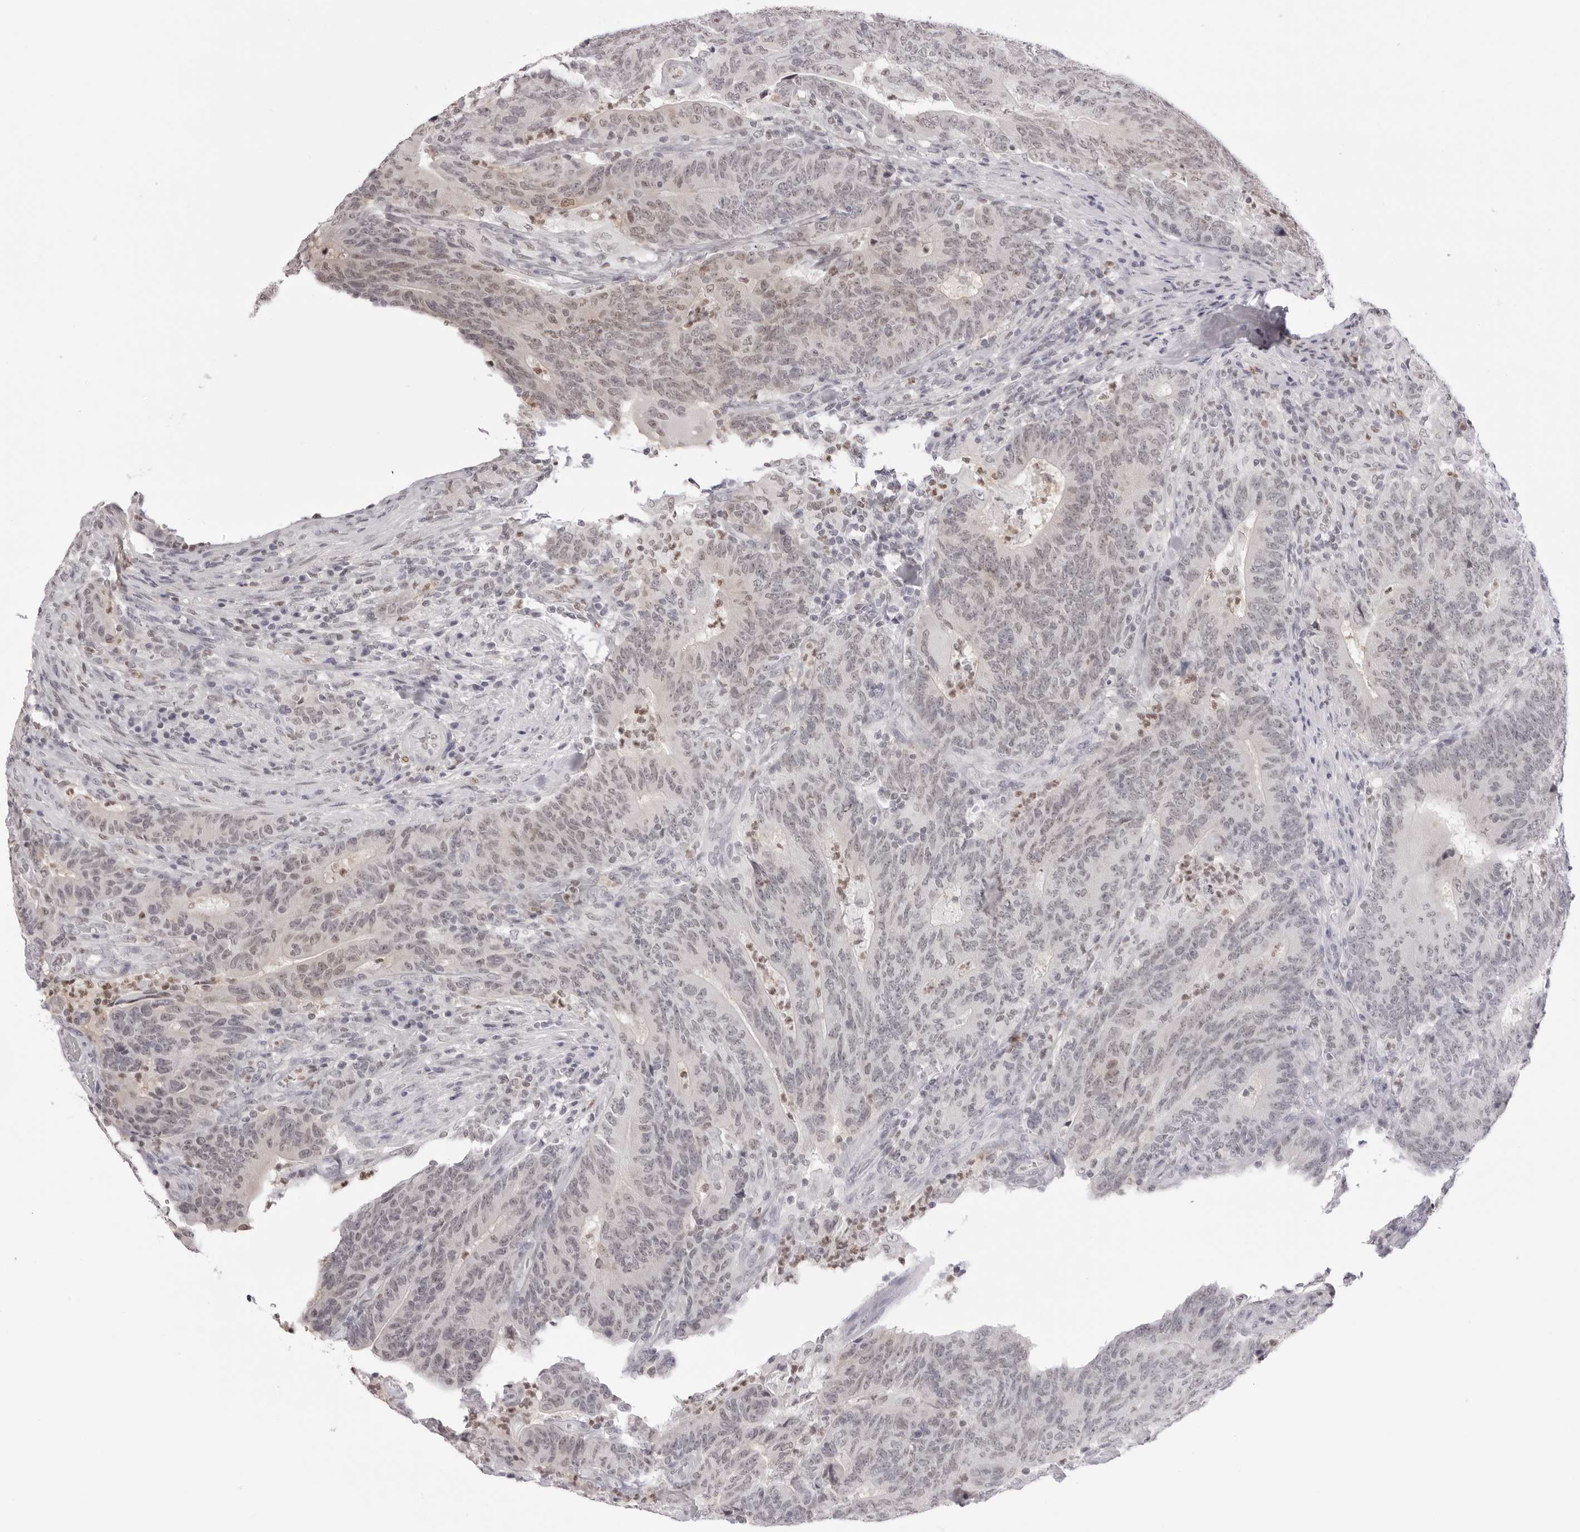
{"staining": {"intensity": "weak", "quantity": "25%-75%", "location": "nuclear"}, "tissue": "colorectal cancer", "cell_type": "Tumor cells", "image_type": "cancer", "snomed": [{"axis": "morphology", "description": "Normal tissue, NOS"}, {"axis": "morphology", "description": "Adenocarcinoma, NOS"}, {"axis": "topography", "description": "Colon"}], "caption": "A photomicrograph of human colorectal cancer stained for a protein shows weak nuclear brown staining in tumor cells. Immunohistochemistry (ihc) stains the protein of interest in brown and the nuclei are stained blue.", "gene": "HSPA4", "patient": {"sex": "female", "age": 75}}